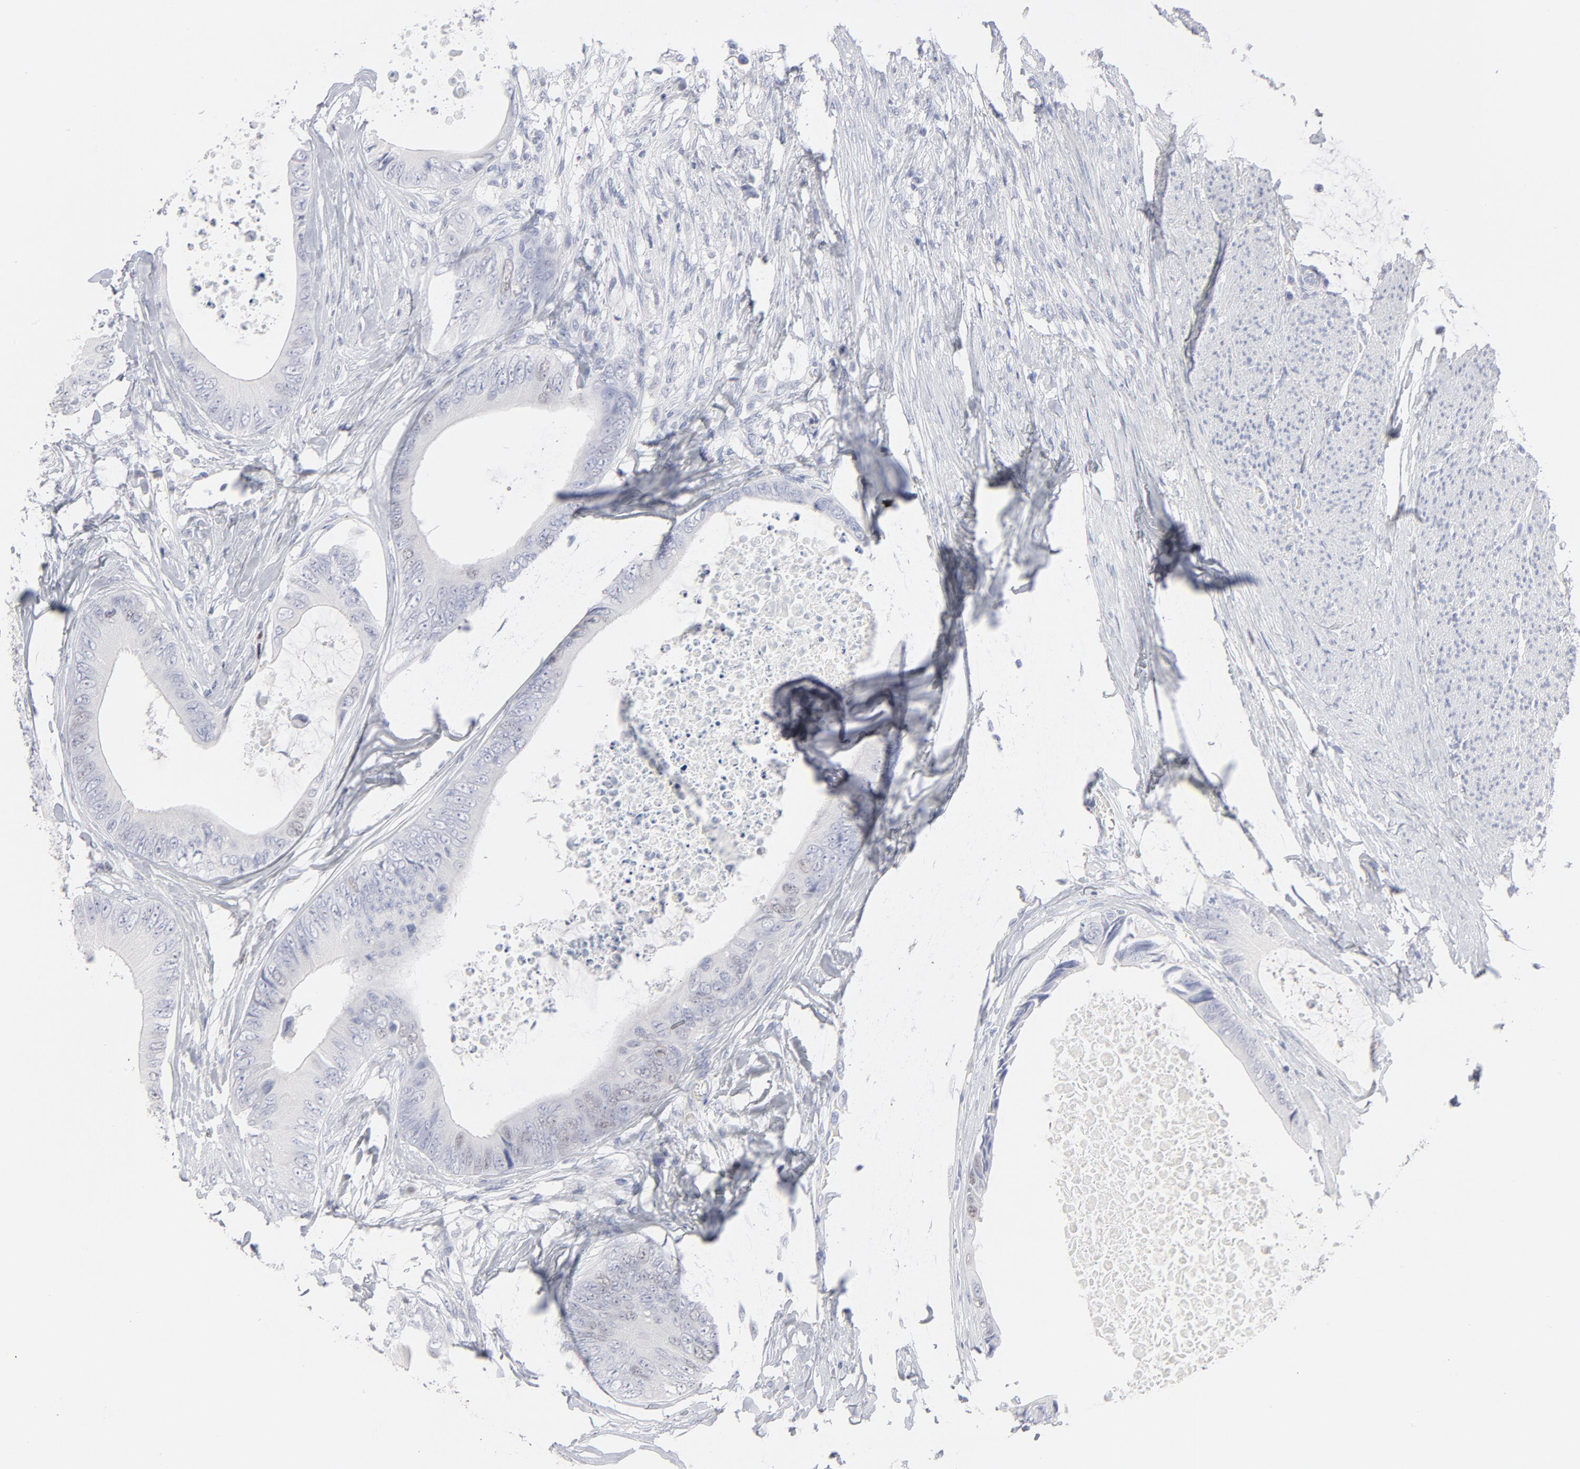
{"staining": {"intensity": "negative", "quantity": "none", "location": "none"}, "tissue": "colorectal cancer", "cell_type": "Tumor cells", "image_type": "cancer", "snomed": [{"axis": "morphology", "description": "Normal tissue, NOS"}, {"axis": "morphology", "description": "Adenocarcinoma, NOS"}, {"axis": "topography", "description": "Rectum"}, {"axis": "topography", "description": "Peripheral nerve tissue"}], "caption": "The histopathology image shows no staining of tumor cells in colorectal cancer (adenocarcinoma).", "gene": "MCM7", "patient": {"sex": "female", "age": 77}}